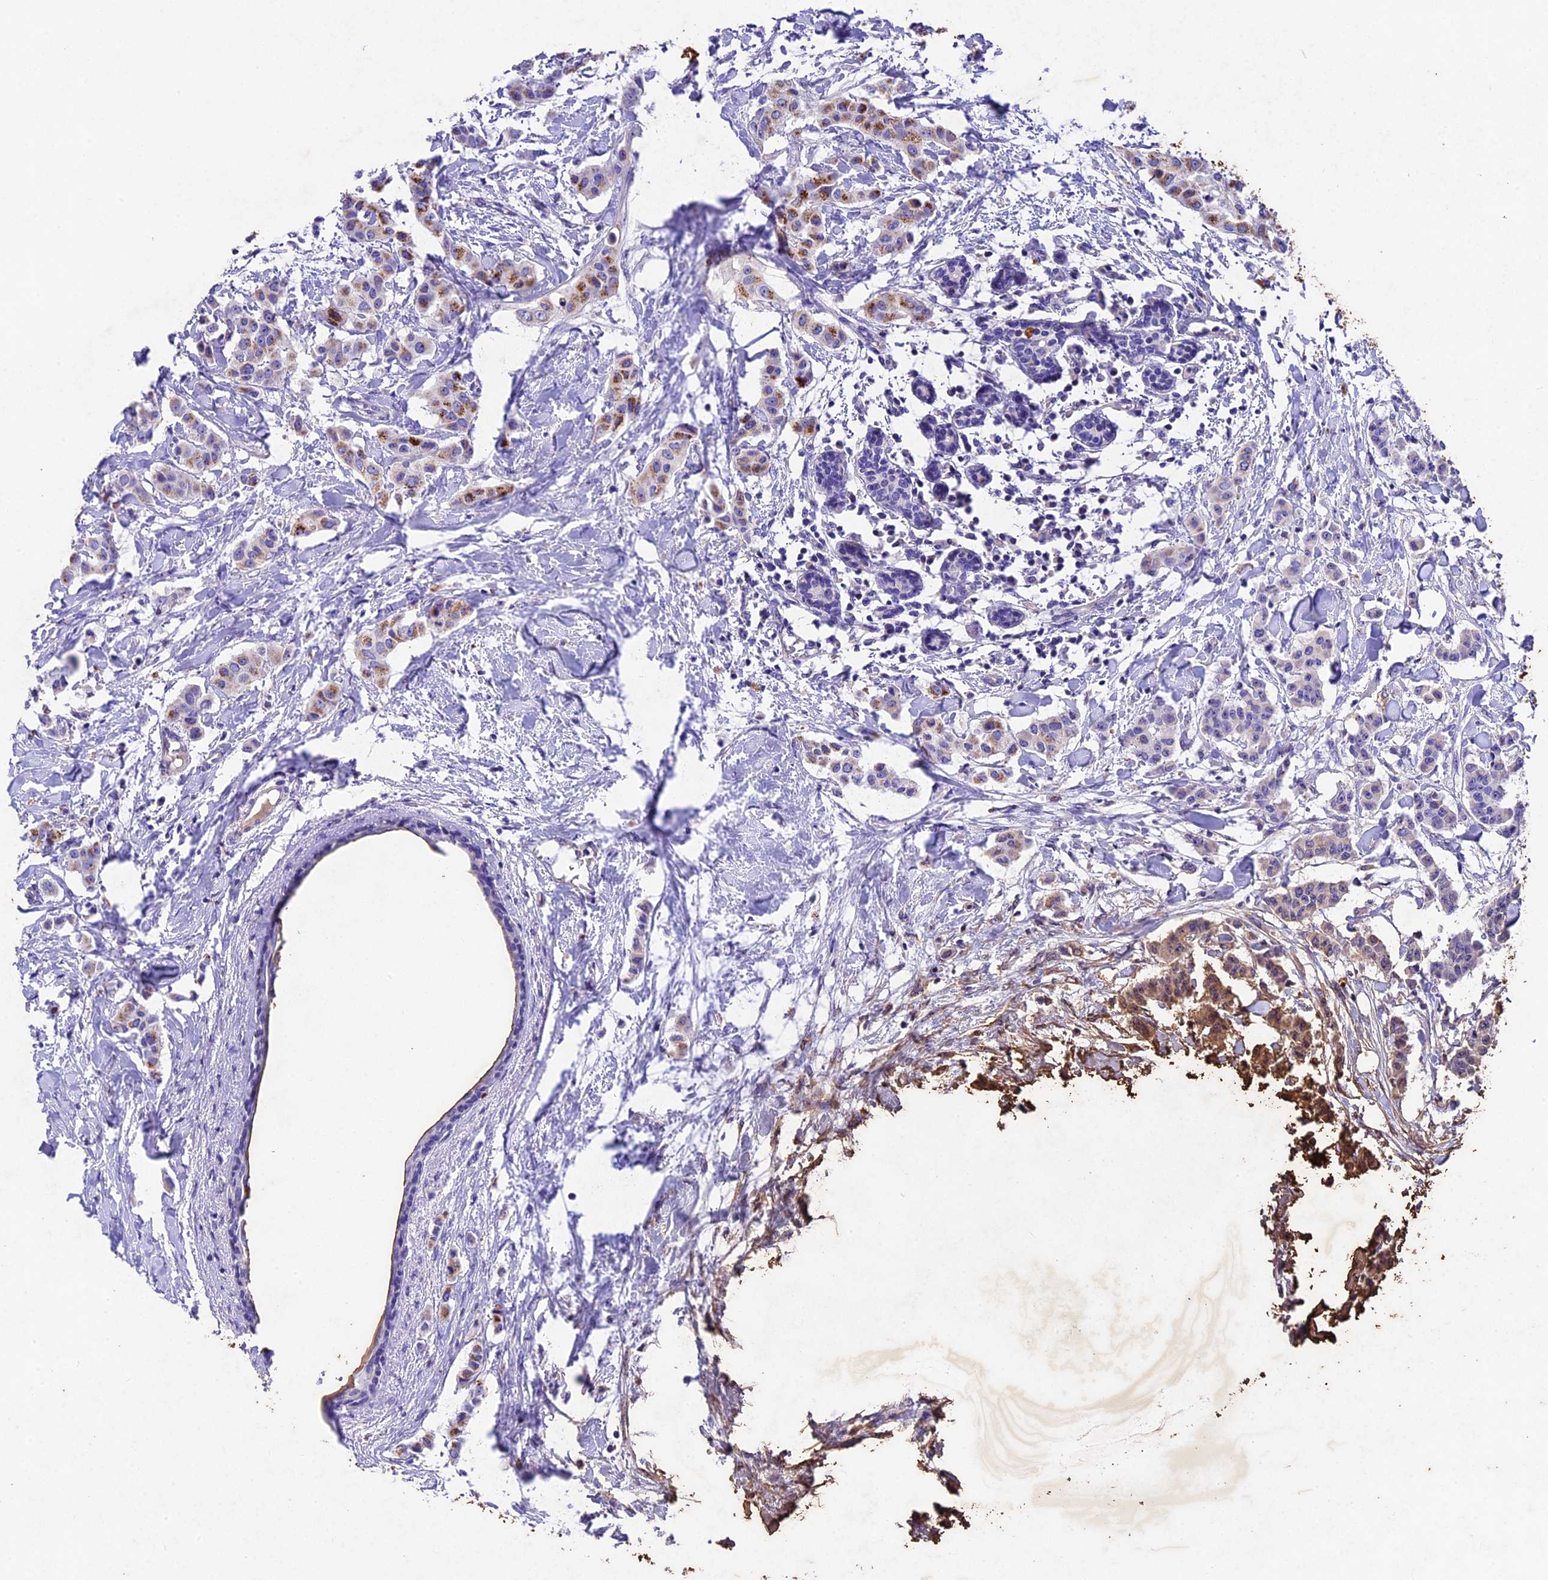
{"staining": {"intensity": "negative", "quantity": "none", "location": "none"}, "tissue": "breast cancer", "cell_type": "Tumor cells", "image_type": "cancer", "snomed": [{"axis": "morphology", "description": "Duct carcinoma"}, {"axis": "topography", "description": "Breast"}], "caption": "IHC photomicrograph of human breast cancer stained for a protein (brown), which reveals no positivity in tumor cells. (DAB immunohistochemistry with hematoxylin counter stain).", "gene": "IFT140", "patient": {"sex": "female", "age": 40}}